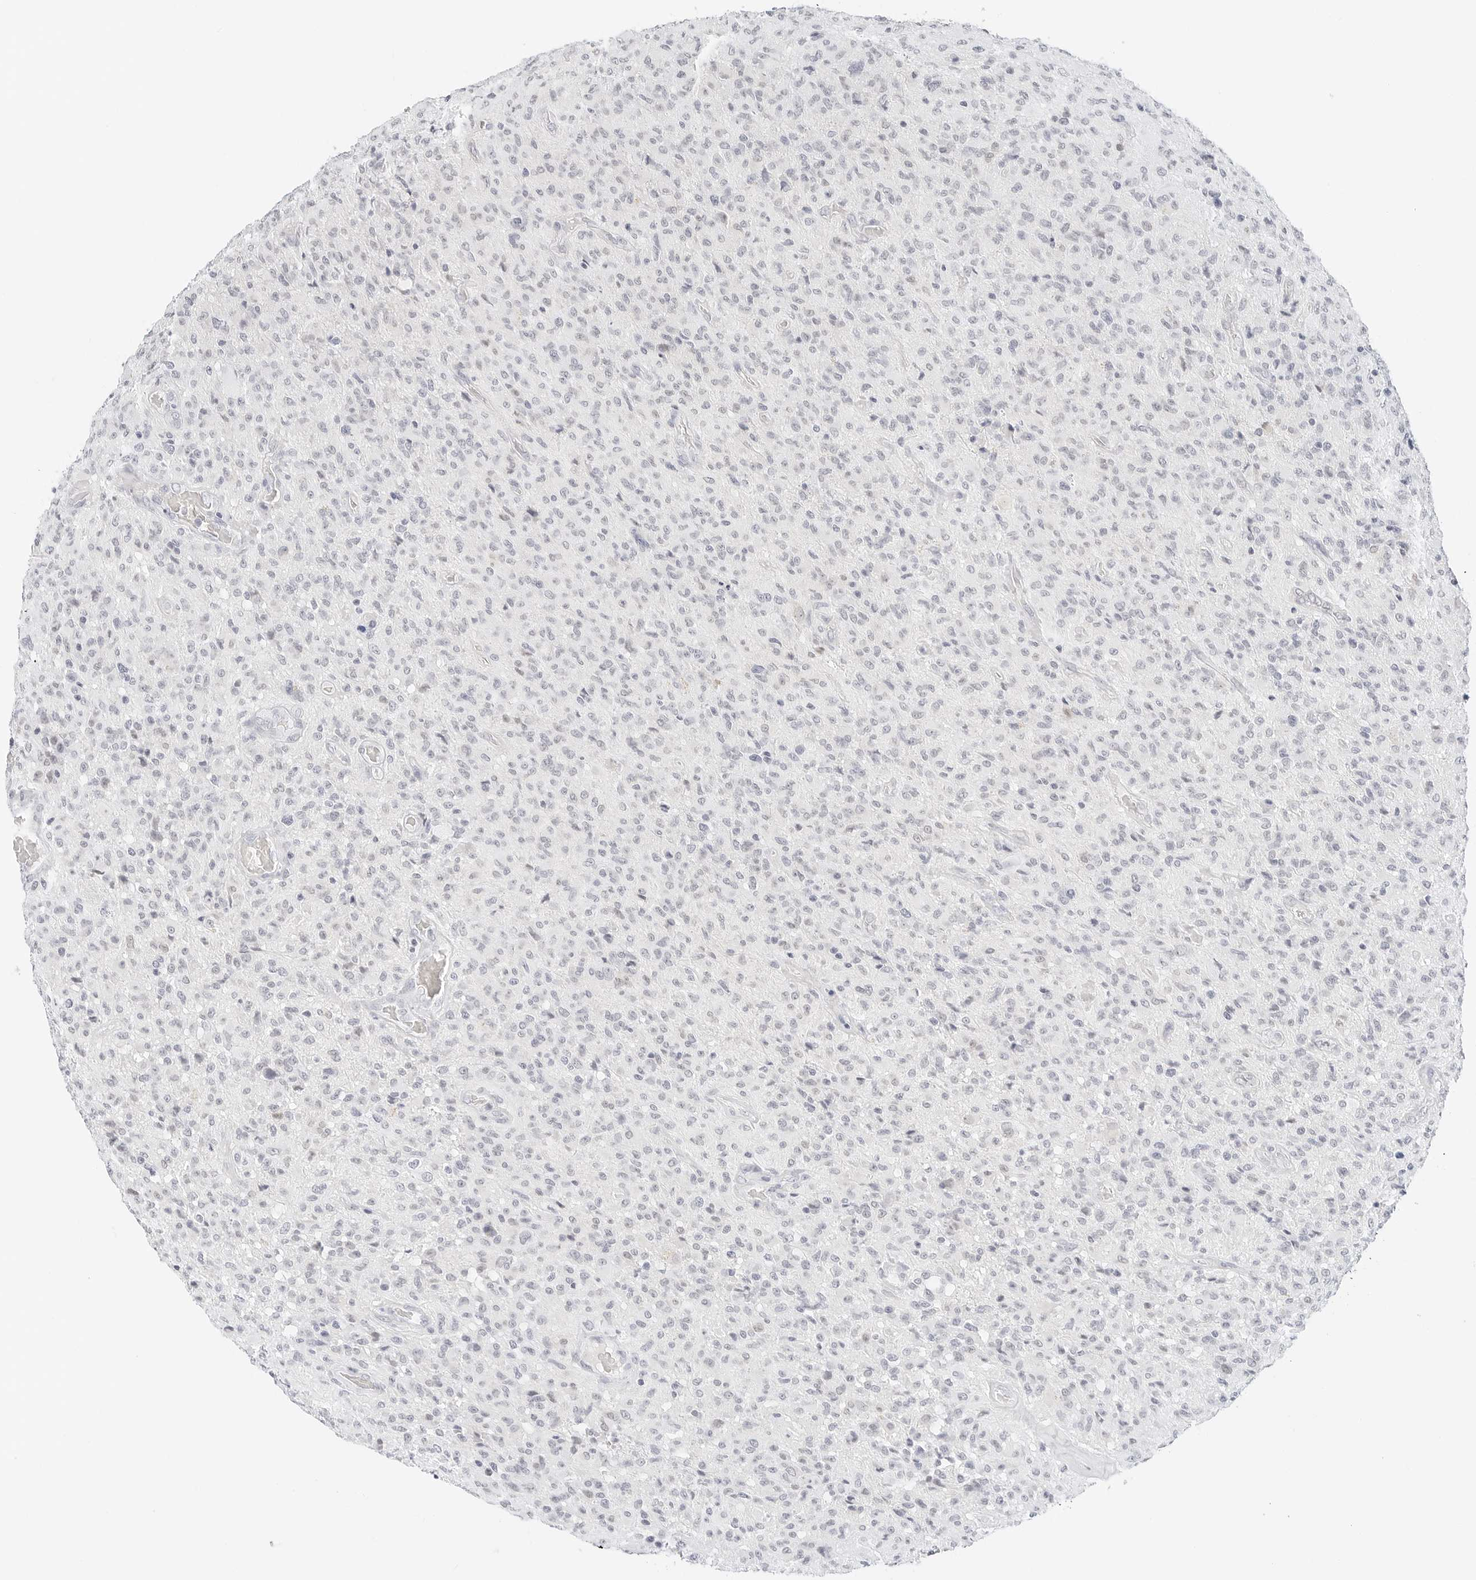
{"staining": {"intensity": "negative", "quantity": "none", "location": "none"}, "tissue": "glioma", "cell_type": "Tumor cells", "image_type": "cancer", "snomed": [{"axis": "morphology", "description": "Glioma, malignant, High grade"}, {"axis": "topography", "description": "Brain"}], "caption": "There is no significant staining in tumor cells of glioma. (DAB (3,3'-diaminobenzidine) immunohistochemistry (IHC) with hematoxylin counter stain).", "gene": "CD22", "patient": {"sex": "female", "age": 57}}